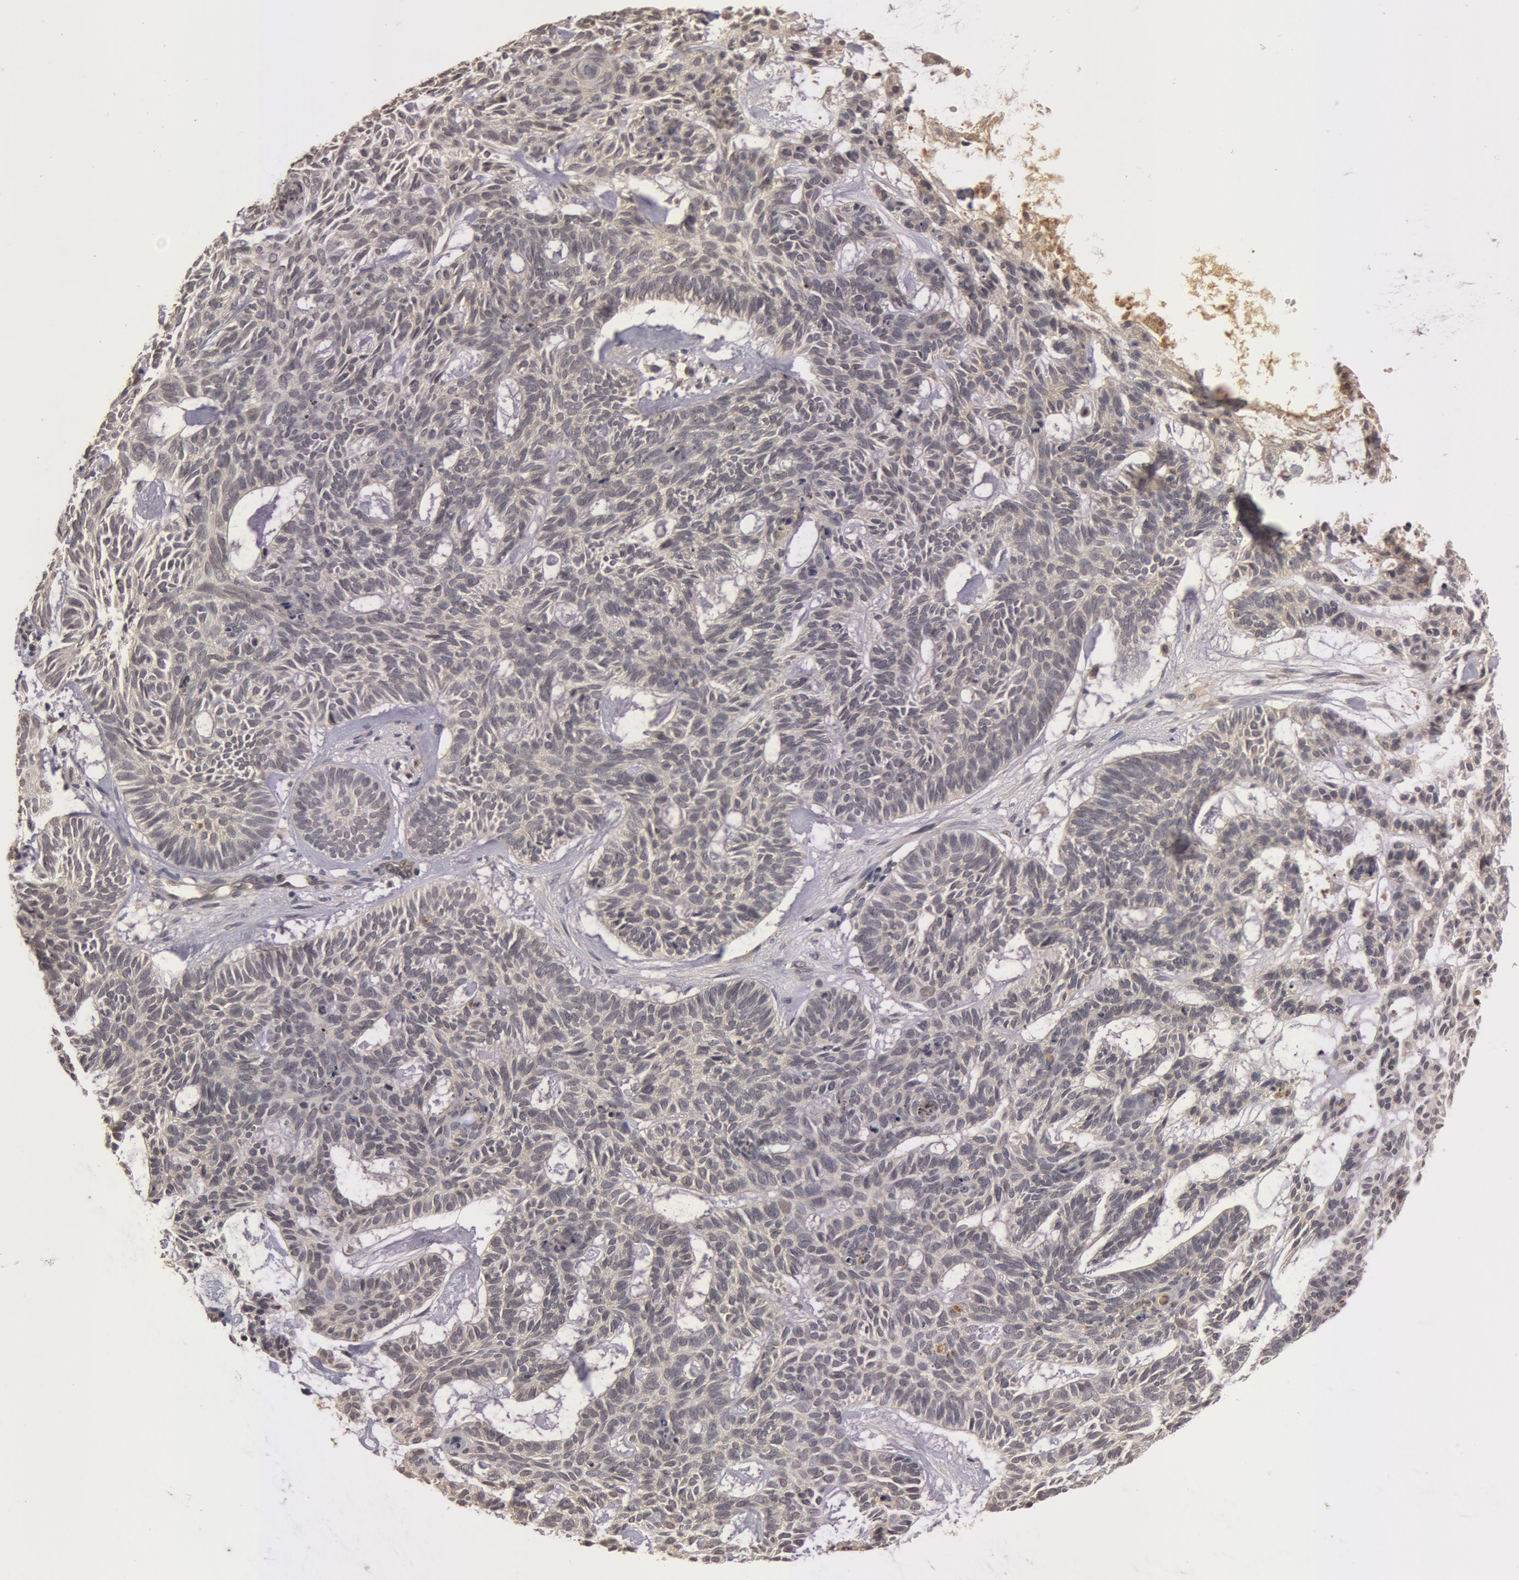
{"staining": {"intensity": "weak", "quantity": ">75%", "location": "cytoplasmic/membranous"}, "tissue": "skin cancer", "cell_type": "Tumor cells", "image_type": "cancer", "snomed": [{"axis": "morphology", "description": "Basal cell carcinoma"}, {"axis": "topography", "description": "Skin"}], "caption": "Protein analysis of skin cancer (basal cell carcinoma) tissue shows weak cytoplasmic/membranous positivity in about >75% of tumor cells.", "gene": "BCHE", "patient": {"sex": "male", "age": 75}}